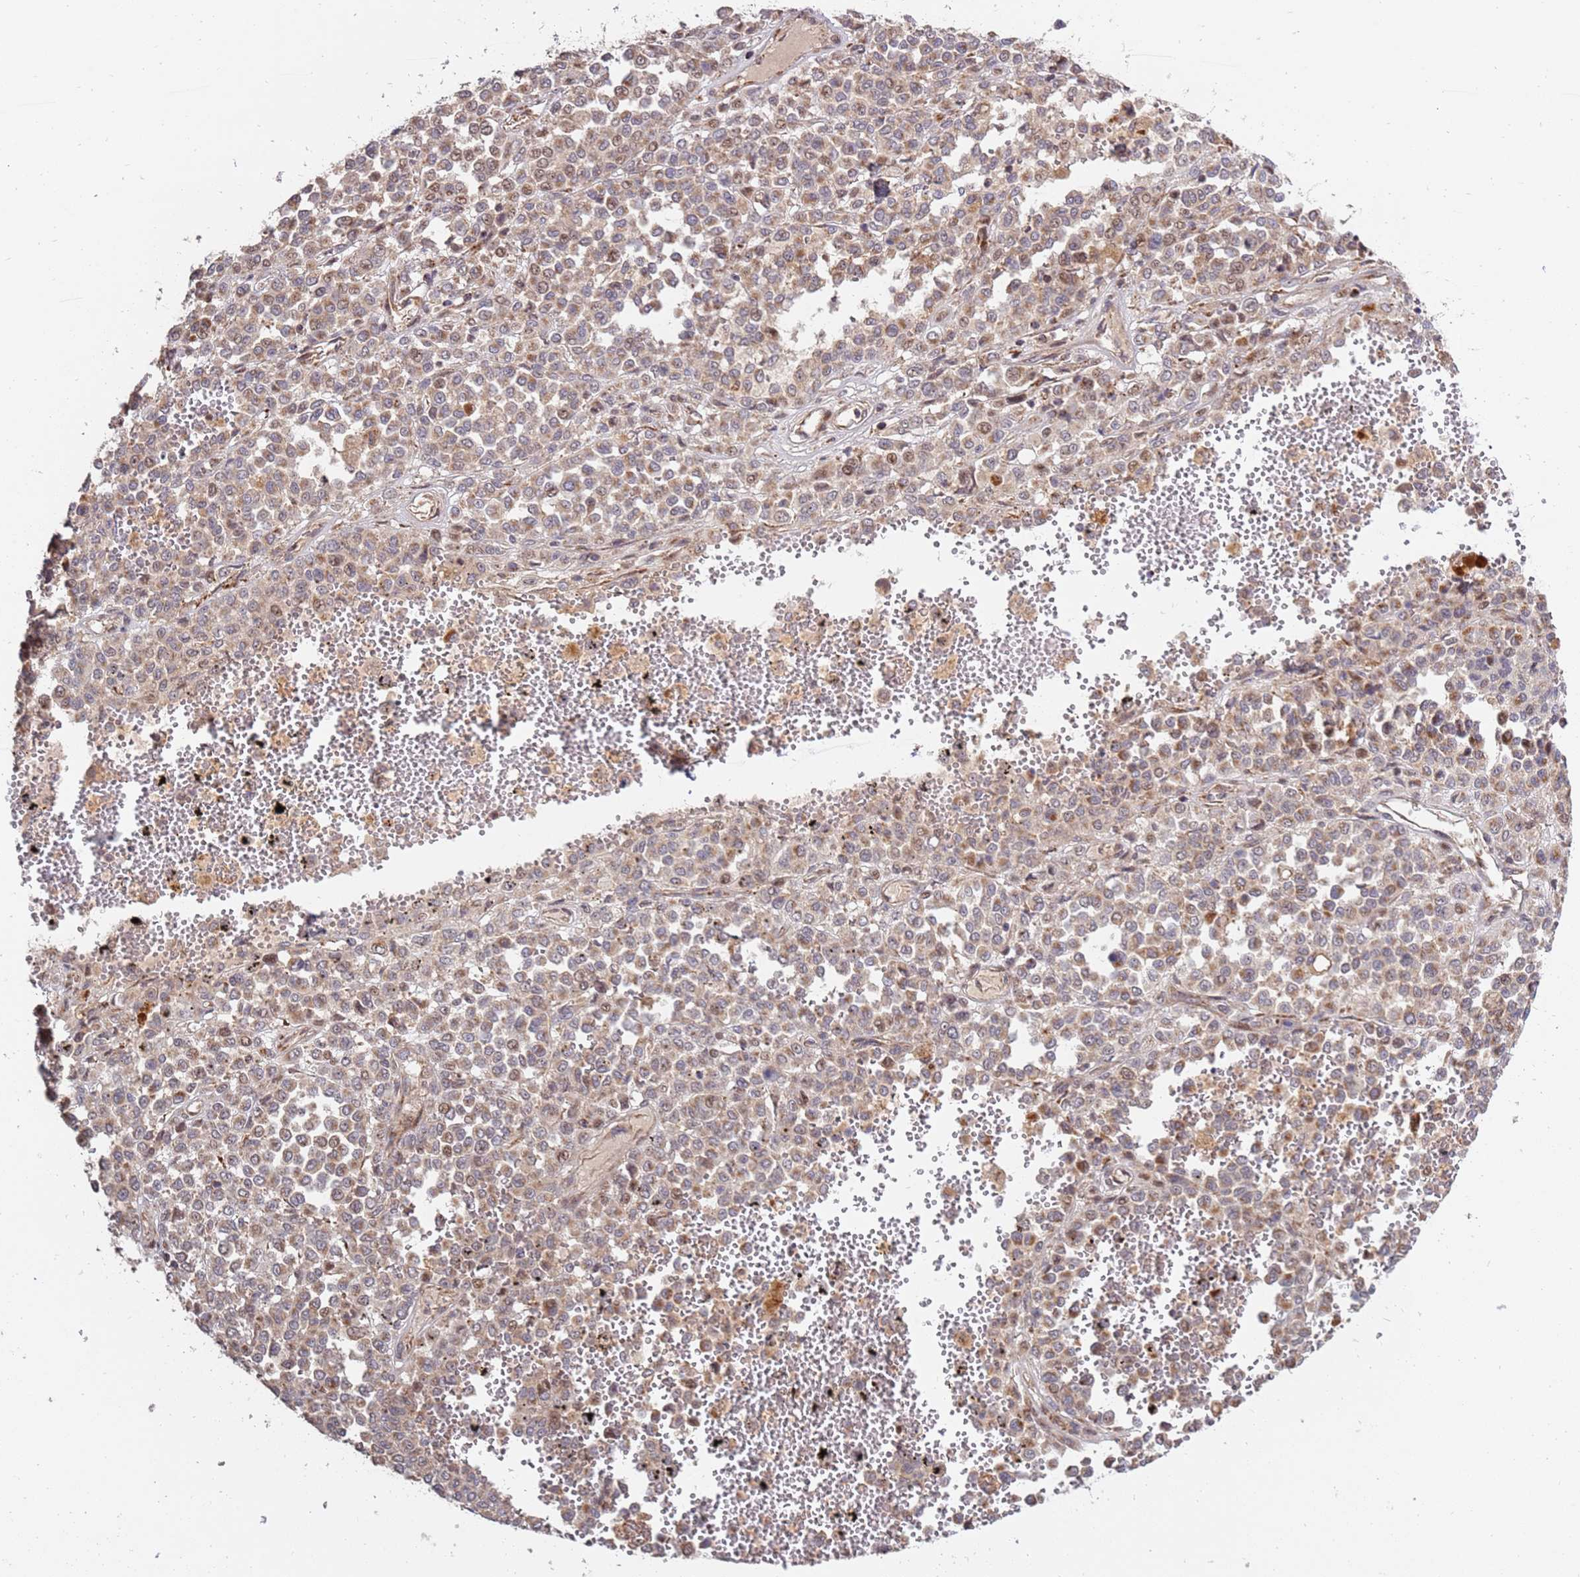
{"staining": {"intensity": "moderate", "quantity": ">75%", "location": "cytoplasmic/membranous,nuclear"}, "tissue": "melanoma", "cell_type": "Tumor cells", "image_type": "cancer", "snomed": [{"axis": "morphology", "description": "Malignant melanoma, Metastatic site"}, {"axis": "topography", "description": "Pancreas"}], "caption": "DAB (3,3'-diaminobenzidine) immunohistochemical staining of human malignant melanoma (metastatic site) exhibits moderate cytoplasmic/membranous and nuclear protein staining in approximately >75% of tumor cells.", "gene": "KIF25", "patient": {"sex": "female", "age": 30}}